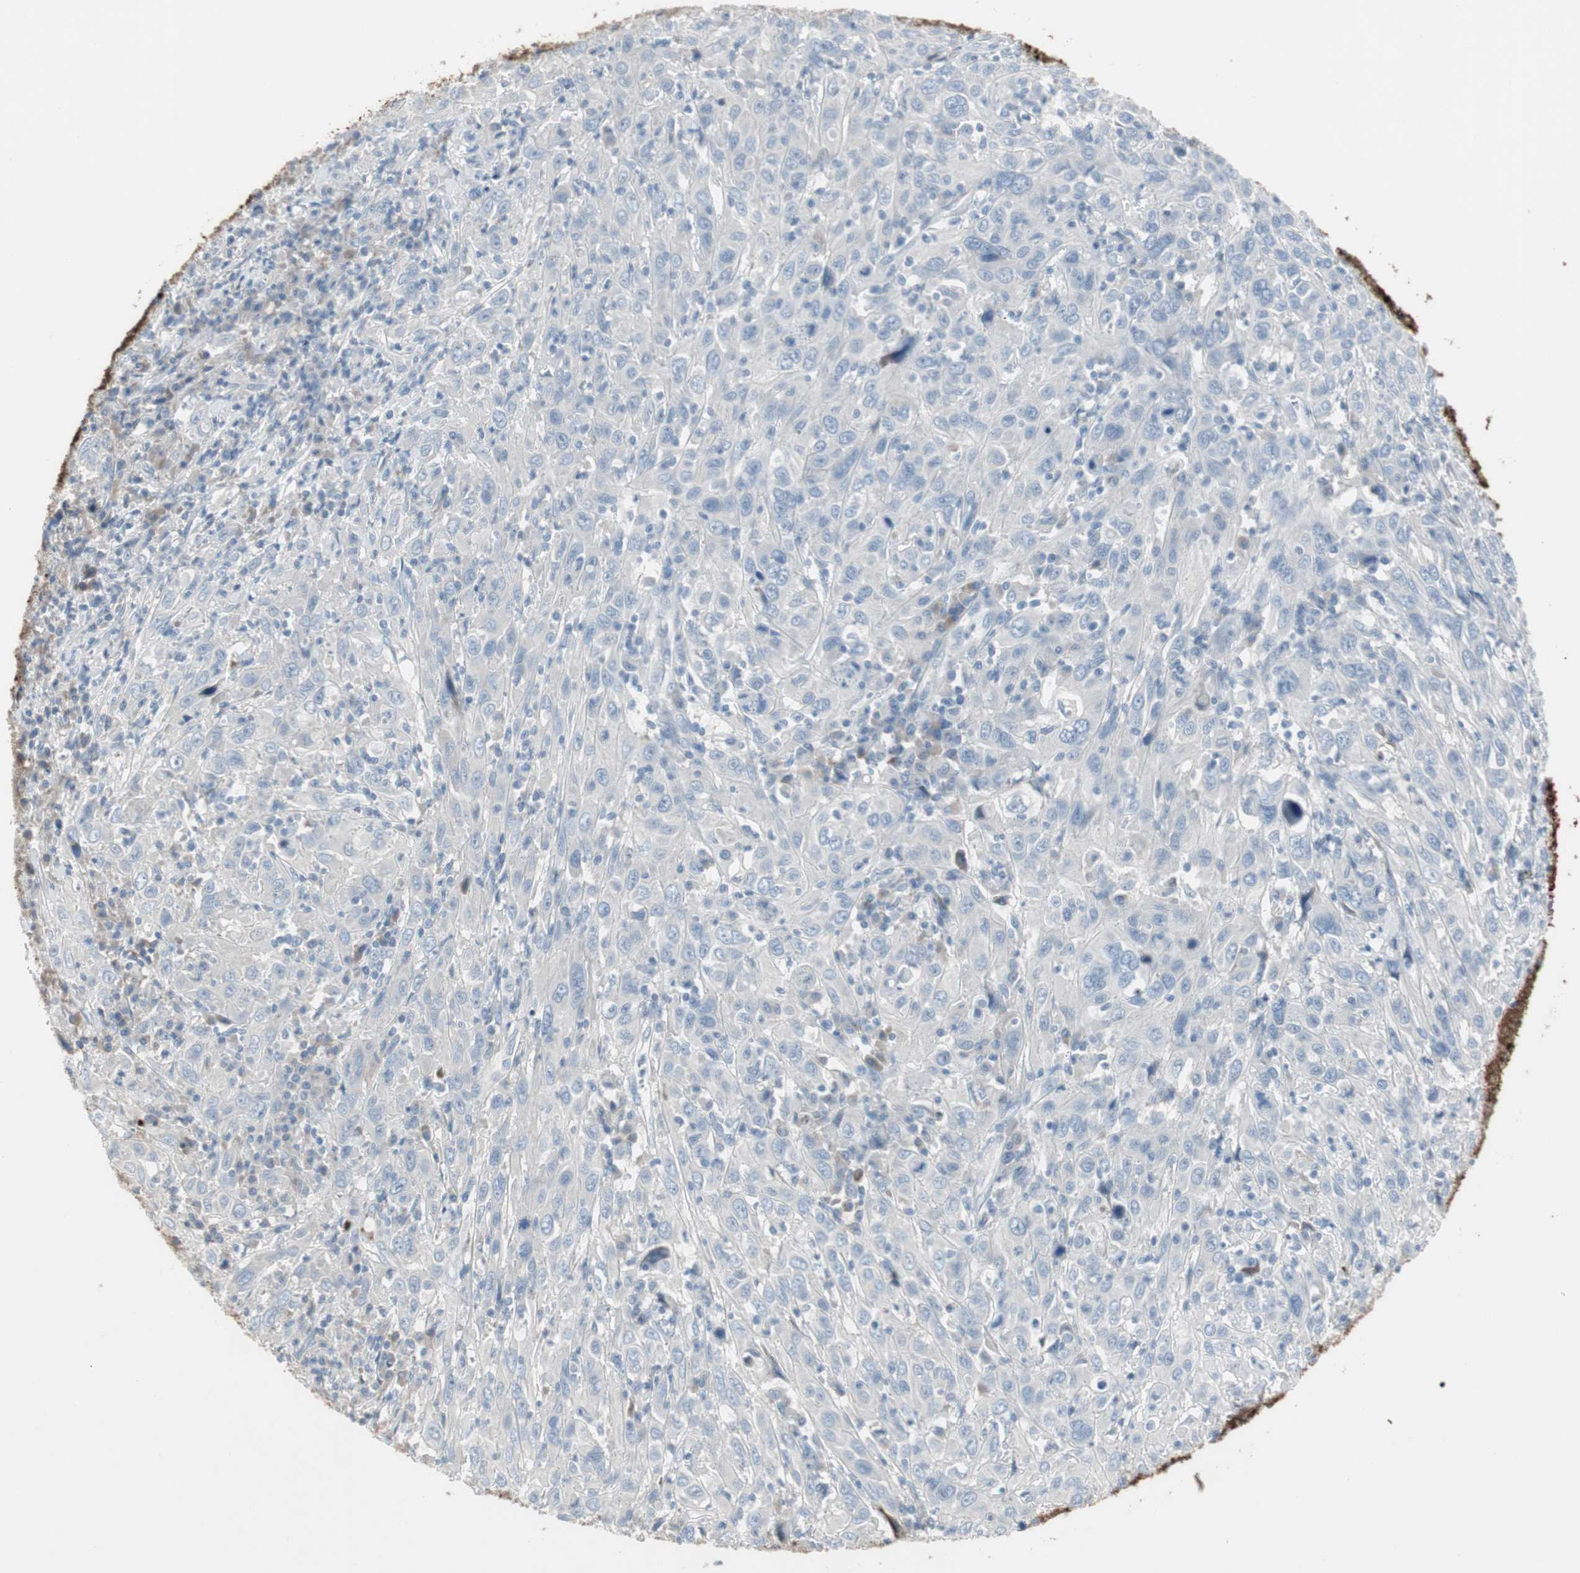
{"staining": {"intensity": "negative", "quantity": "none", "location": "none"}, "tissue": "cervical cancer", "cell_type": "Tumor cells", "image_type": "cancer", "snomed": [{"axis": "morphology", "description": "Squamous cell carcinoma, NOS"}, {"axis": "topography", "description": "Cervix"}], "caption": "An image of cervical squamous cell carcinoma stained for a protein displays no brown staining in tumor cells.", "gene": "PIGR", "patient": {"sex": "female", "age": 46}}